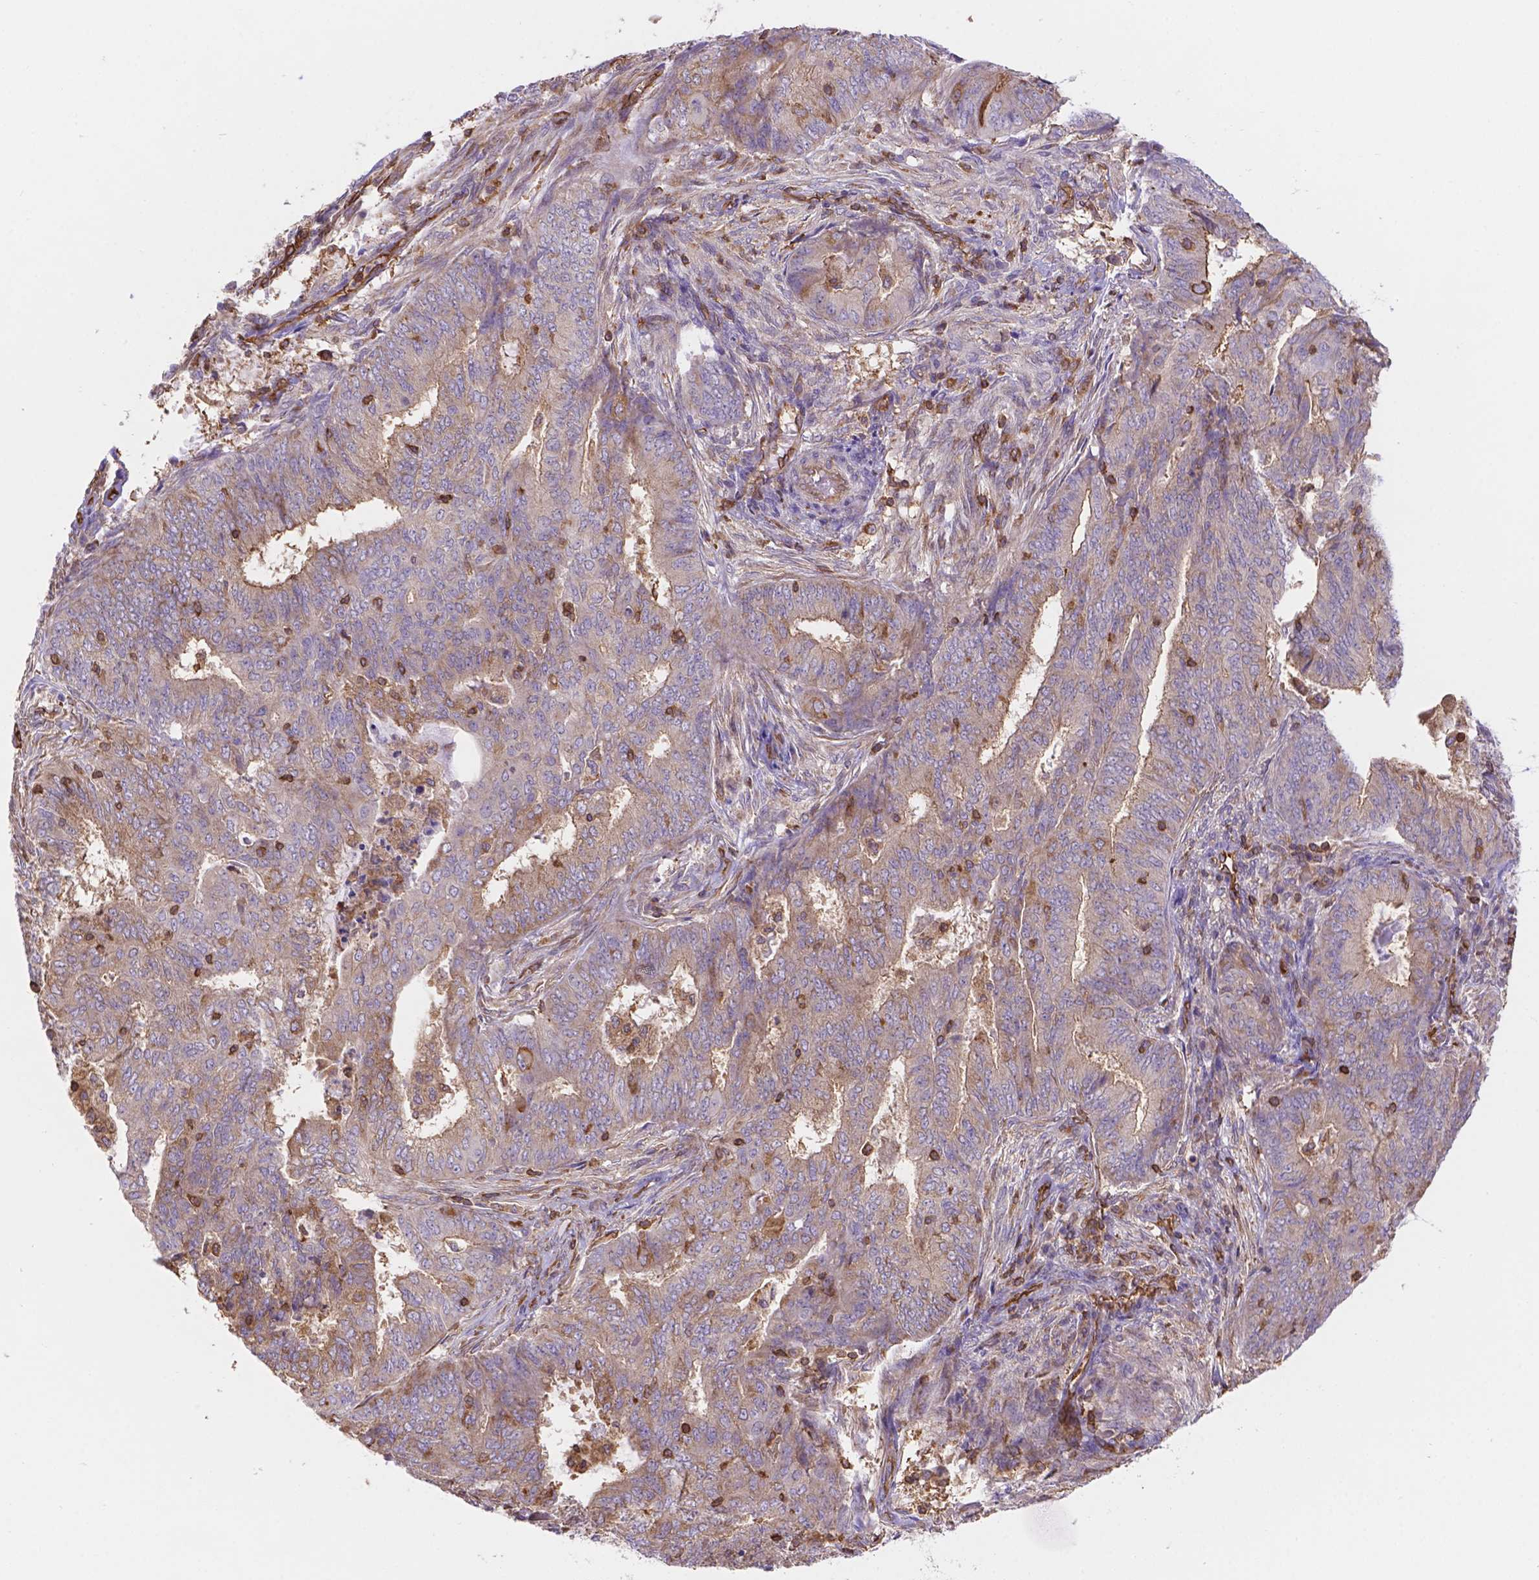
{"staining": {"intensity": "weak", "quantity": "25%-75%", "location": "cytoplasmic/membranous"}, "tissue": "endometrial cancer", "cell_type": "Tumor cells", "image_type": "cancer", "snomed": [{"axis": "morphology", "description": "Adenocarcinoma, NOS"}, {"axis": "topography", "description": "Endometrium"}], "caption": "An immunohistochemistry (IHC) histopathology image of neoplastic tissue is shown. Protein staining in brown highlights weak cytoplasmic/membranous positivity in endometrial cancer (adenocarcinoma) within tumor cells.", "gene": "DMWD", "patient": {"sex": "female", "age": 62}}